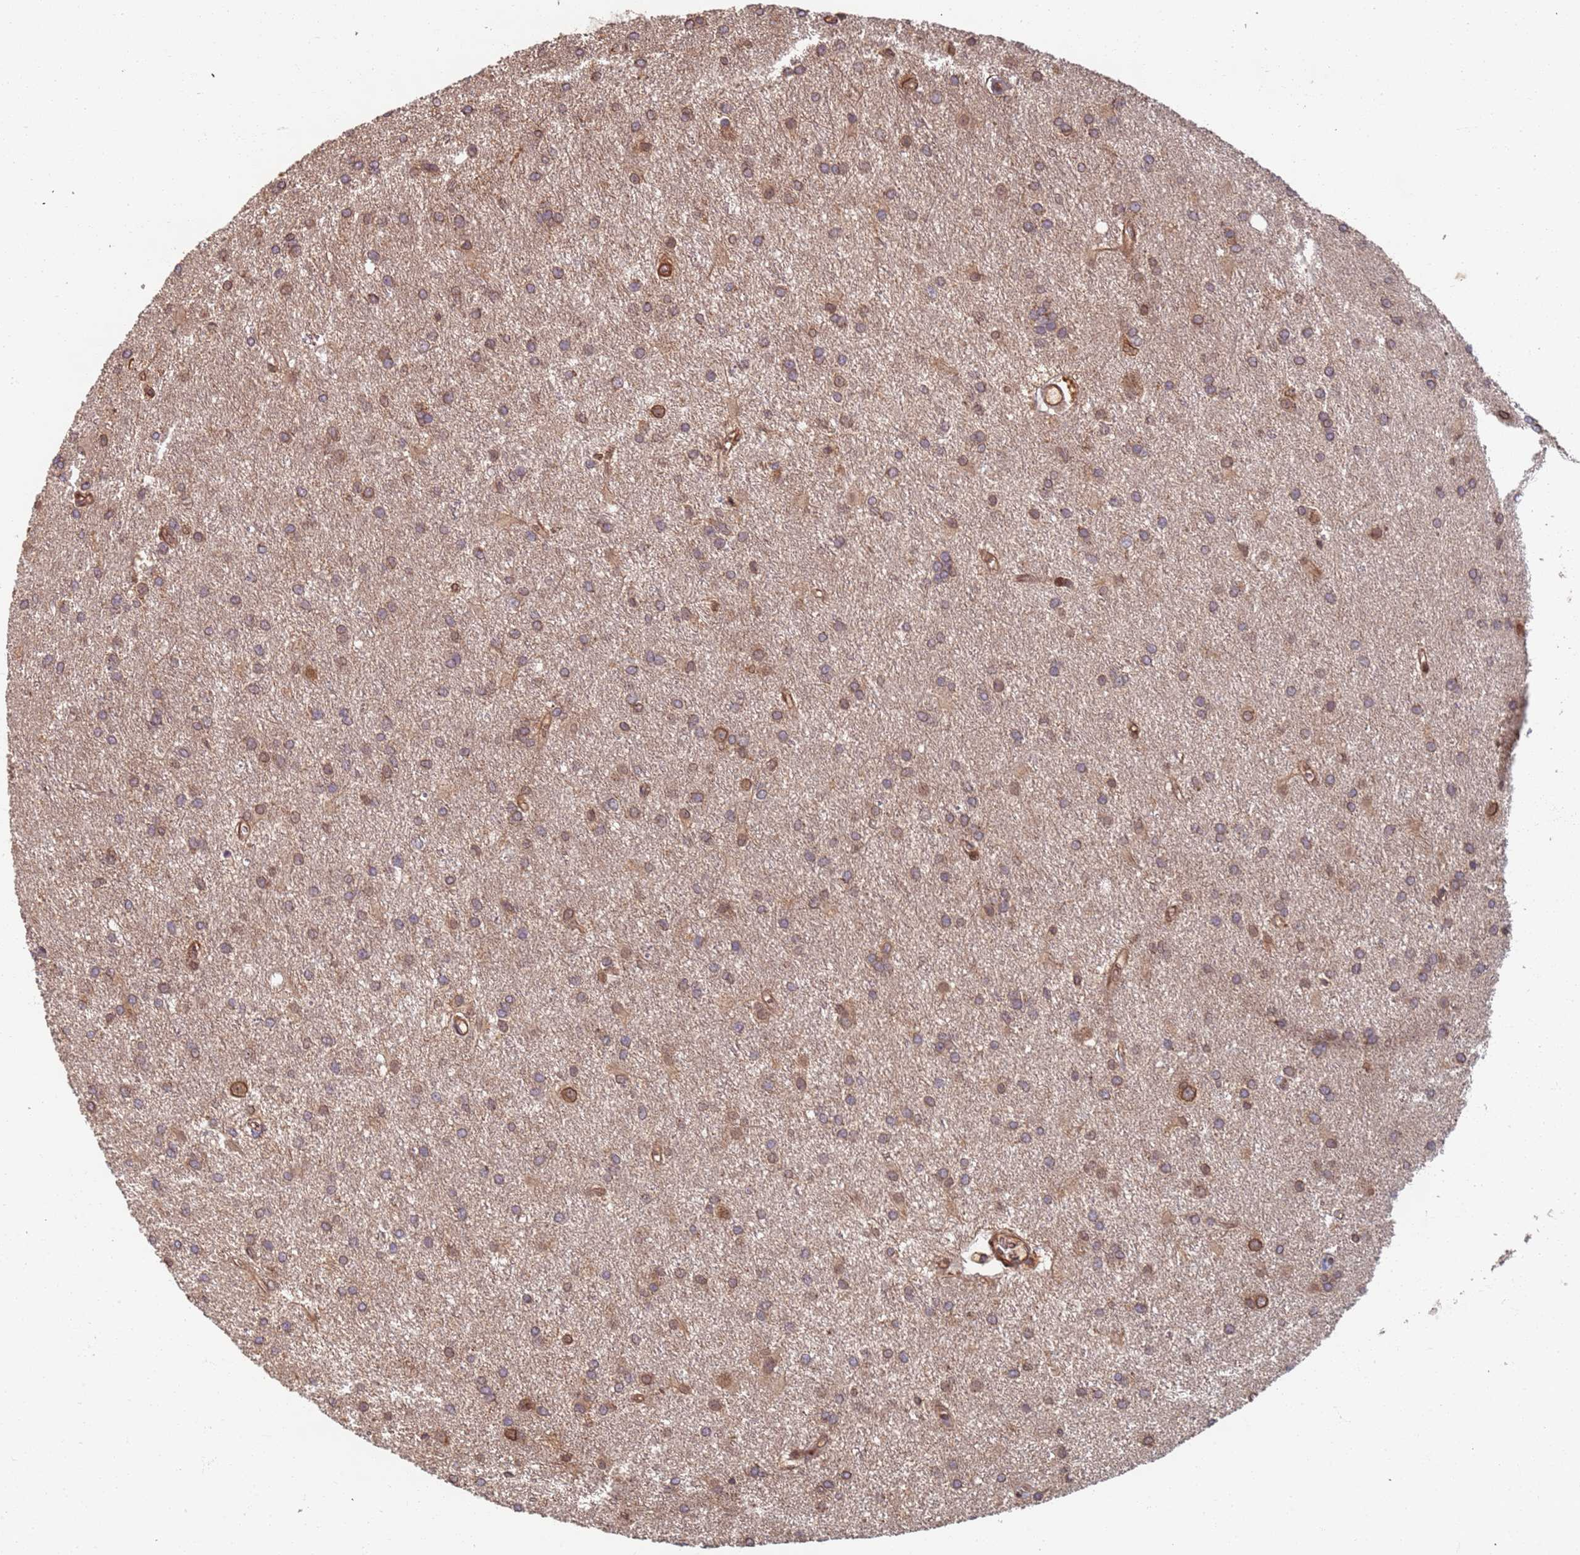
{"staining": {"intensity": "moderate", "quantity": "<25%", "location": "nuclear"}, "tissue": "glioma", "cell_type": "Tumor cells", "image_type": "cancer", "snomed": [{"axis": "morphology", "description": "Glioma, malignant, High grade"}, {"axis": "topography", "description": "Brain"}], "caption": "Brown immunohistochemical staining in glioma reveals moderate nuclear staining in about <25% of tumor cells. (Stains: DAB in brown, nuclei in blue, Microscopy: brightfield microscopy at high magnification).", "gene": "SDCCAG8", "patient": {"sex": "female", "age": 50}}